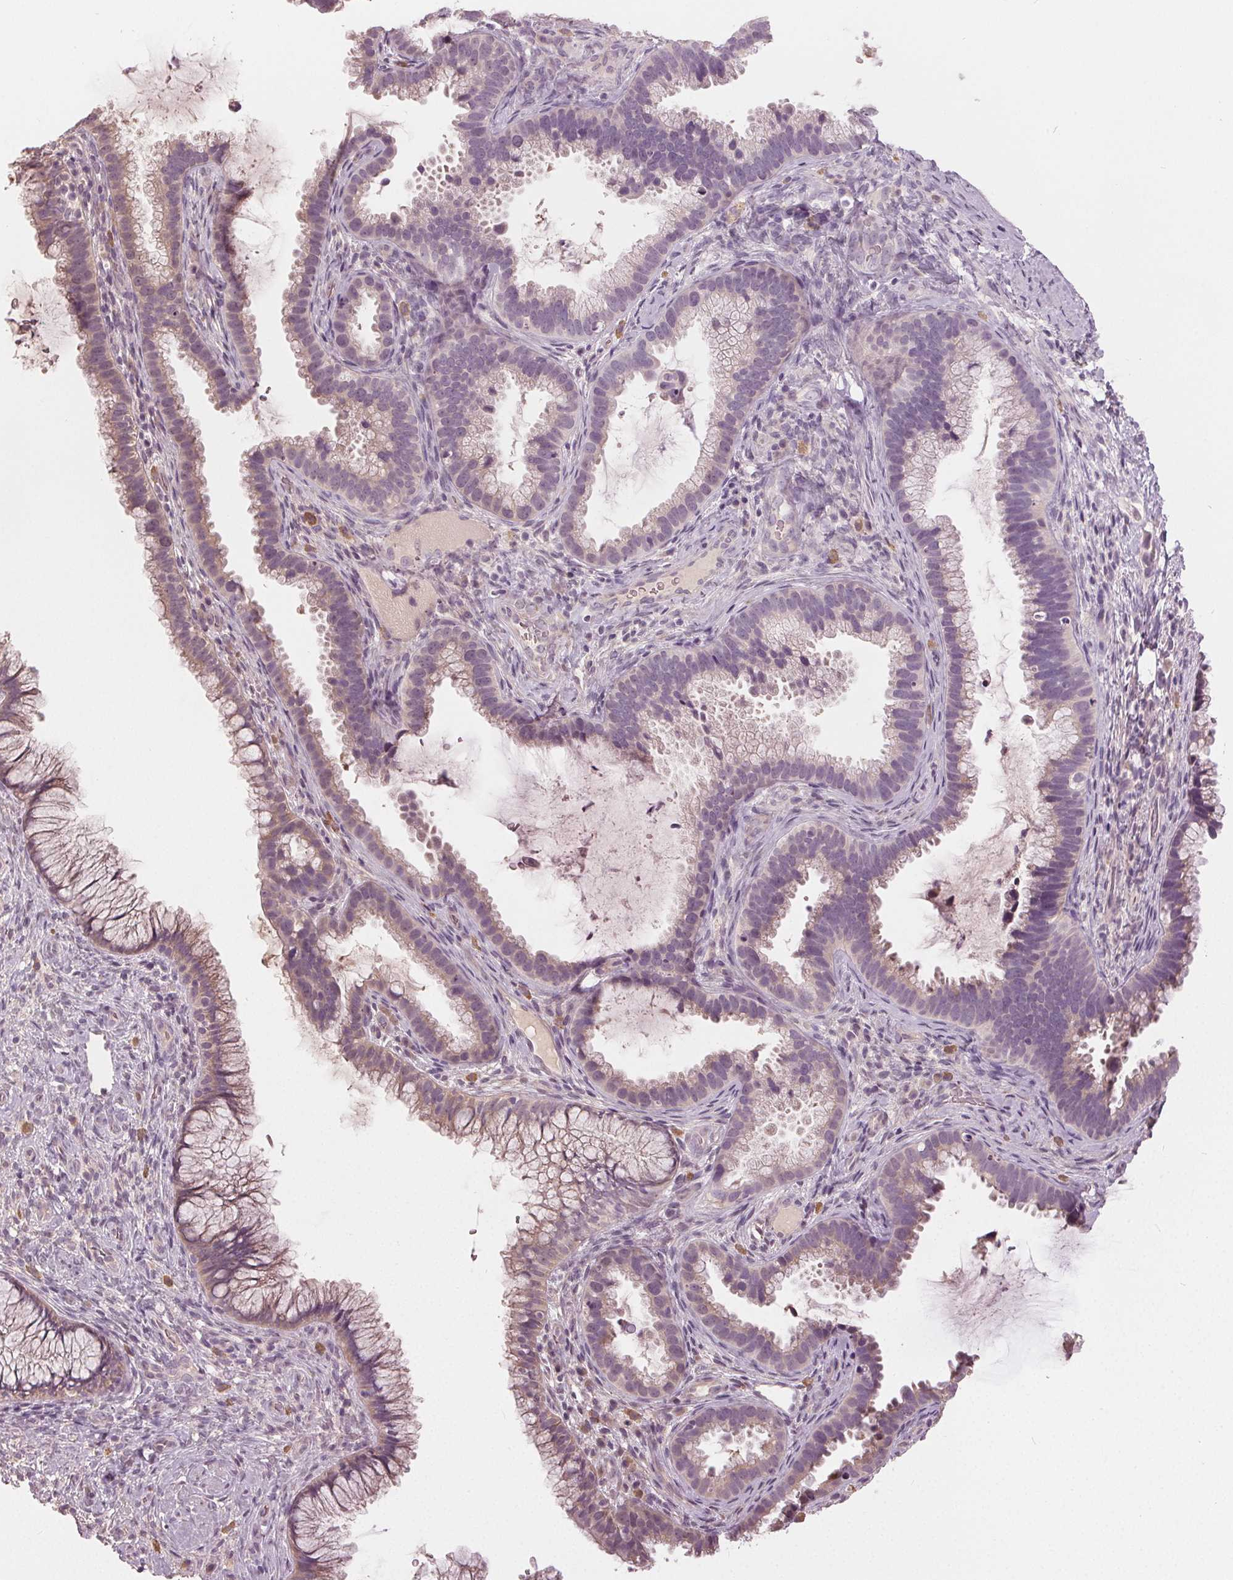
{"staining": {"intensity": "weak", "quantity": "<25%", "location": "cytoplasmic/membranous"}, "tissue": "cervix", "cell_type": "Glandular cells", "image_type": "normal", "snomed": [{"axis": "morphology", "description": "Normal tissue, NOS"}, {"axis": "topography", "description": "Cervix"}], "caption": "Glandular cells are negative for brown protein staining in normal cervix. (Stains: DAB (3,3'-diaminobenzidine) IHC with hematoxylin counter stain, Microscopy: brightfield microscopy at high magnification).", "gene": "KLK13", "patient": {"sex": "female", "age": 34}}